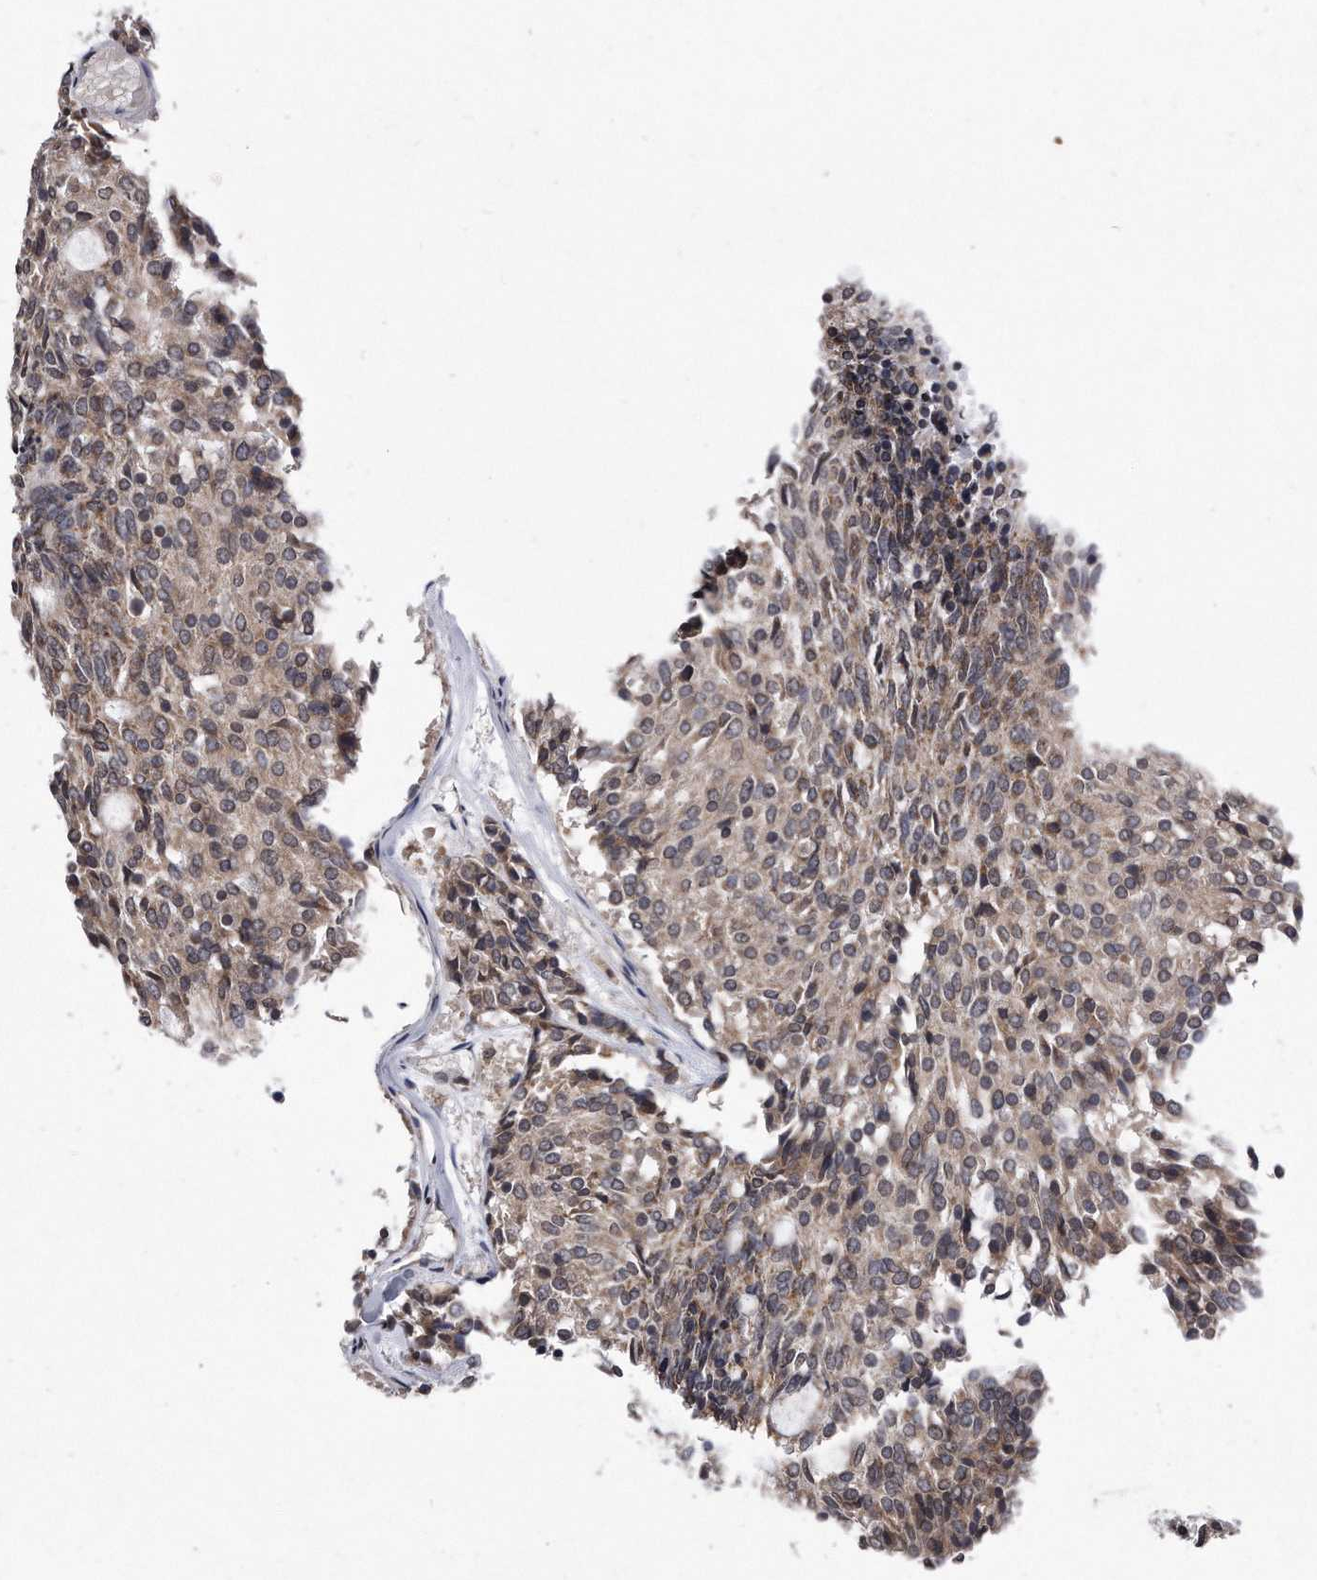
{"staining": {"intensity": "weak", "quantity": ">75%", "location": "cytoplasmic/membranous"}, "tissue": "carcinoid", "cell_type": "Tumor cells", "image_type": "cancer", "snomed": [{"axis": "morphology", "description": "Carcinoid, malignant, NOS"}, {"axis": "topography", "description": "Pancreas"}], "caption": "Immunohistochemistry (IHC) (DAB) staining of human carcinoid exhibits weak cytoplasmic/membranous protein staining in about >75% of tumor cells.", "gene": "DAB1", "patient": {"sex": "female", "age": 54}}